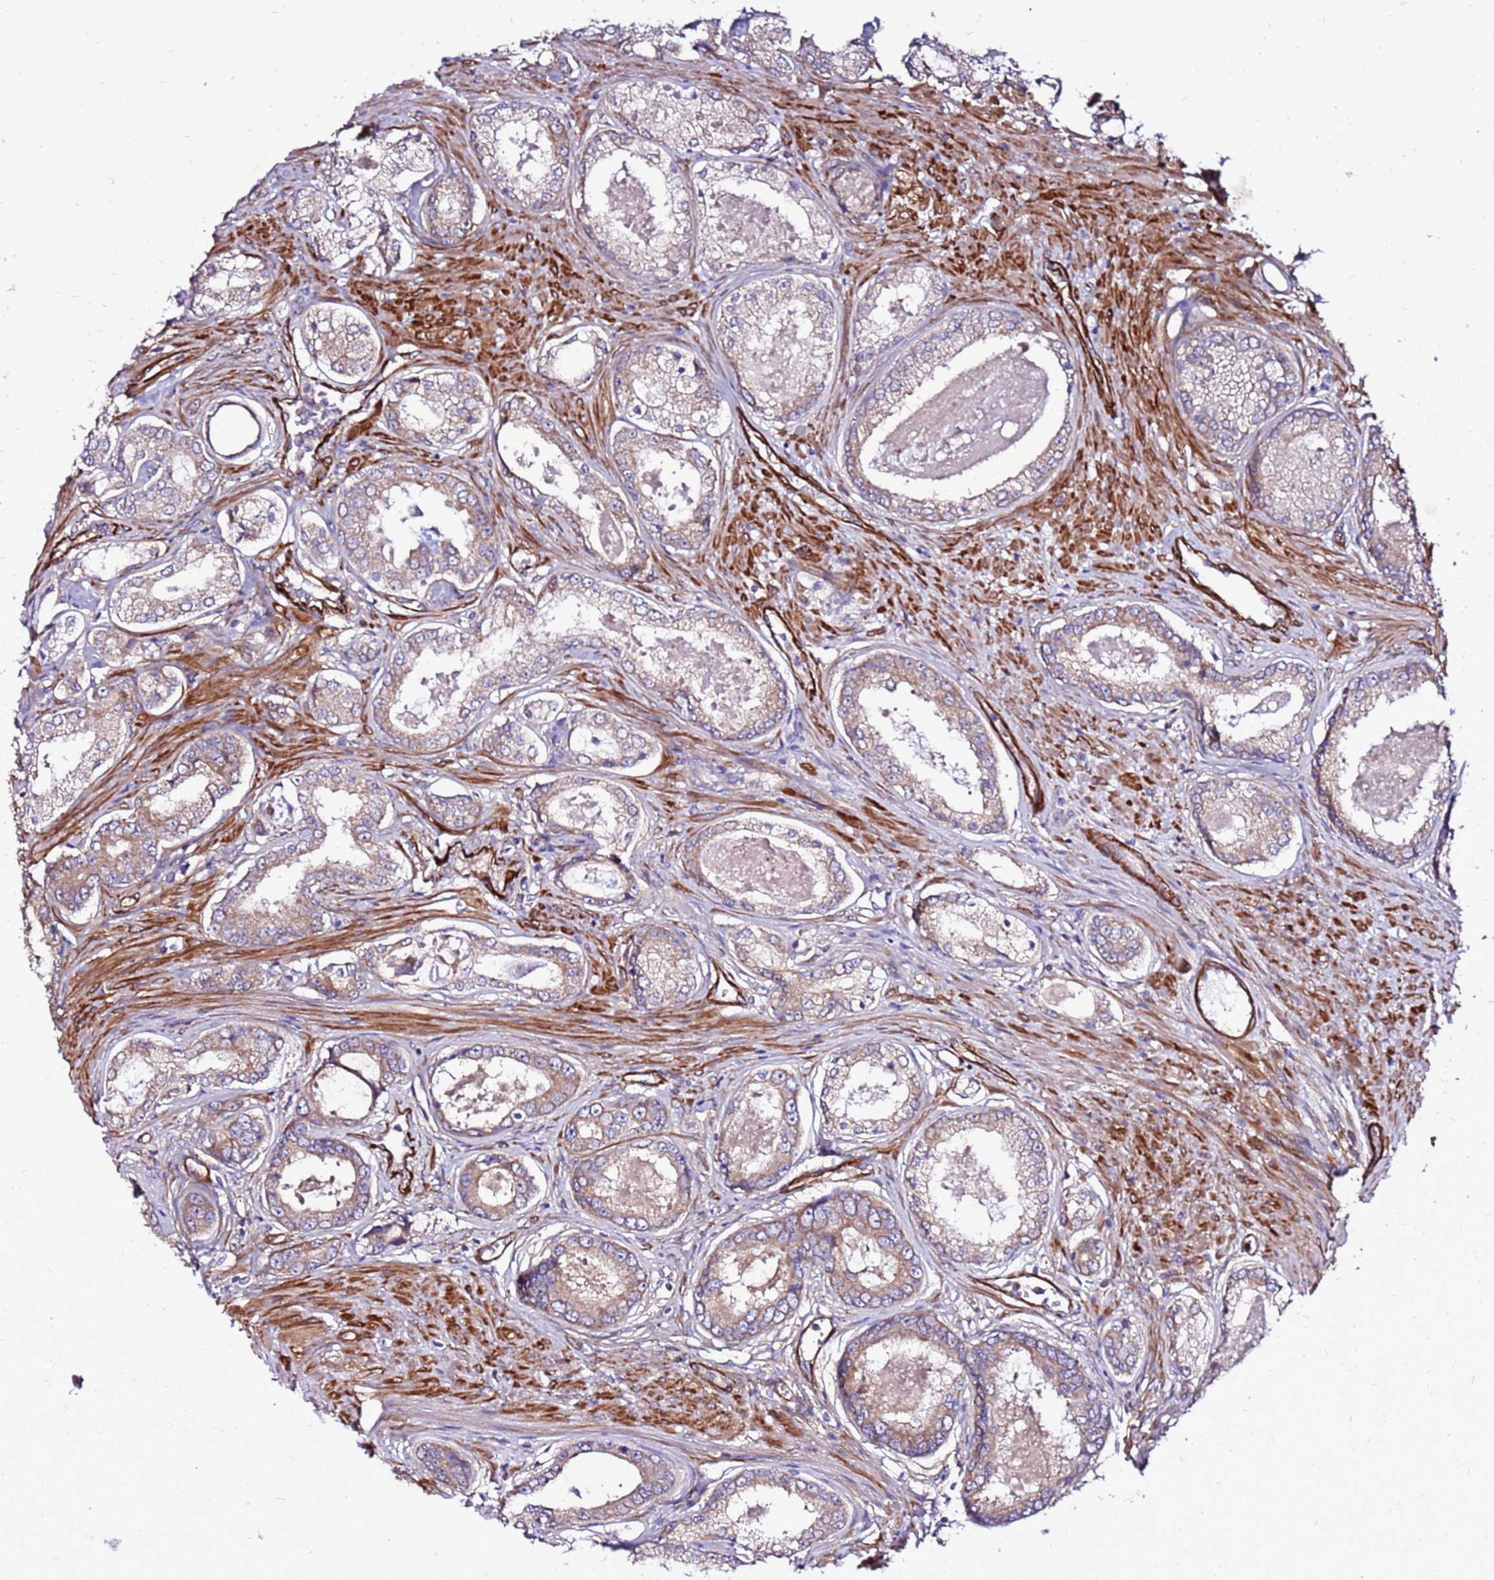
{"staining": {"intensity": "weak", "quantity": ">75%", "location": "cytoplasmic/membranous"}, "tissue": "prostate cancer", "cell_type": "Tumor cells", "image_type": "cancer", "snomed": [{"axis": "morphology", "description": "Adenocarcinoma, Low grade"}, {"axis": "topography", "description": "Prostate"}], "caption": "The image displays staining of prostate low-grade adenocarcinoma, revealing weak cytoplasmic/membranous protein positivity (brown color) within tumor cells.", "gene": "EI24", "patient": {"sex": "male", "age": 68}}